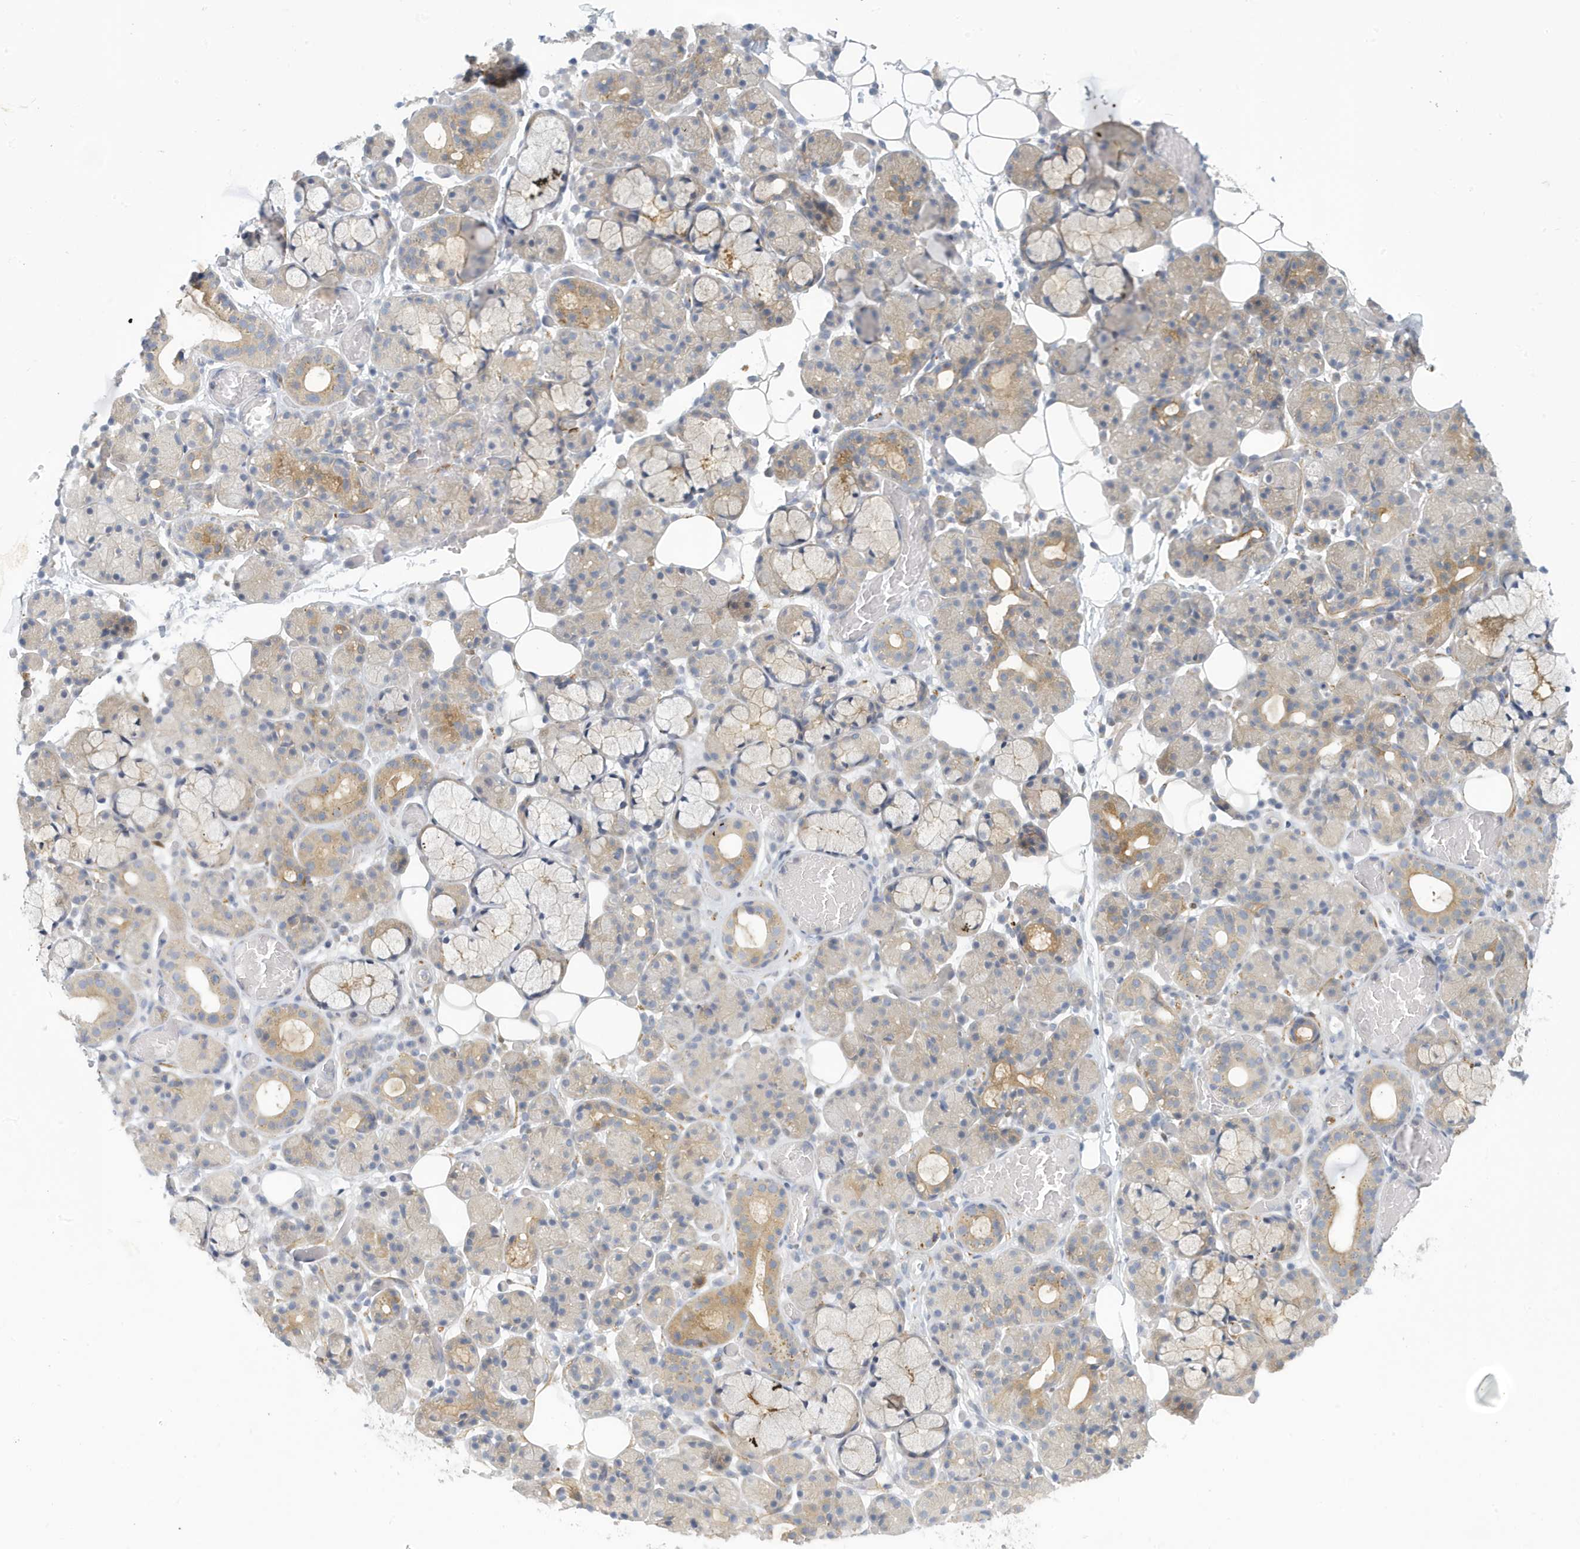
{"staining": {"intensity": "moderate", "quantity": "<25%", "location": "cytoplasmic/membranous"}, "tissue": "salivary gland", "cell_type": "Glandular cells", "image_type": "normal", "snomed": [{"axis": "morphology", "description": "Normal tissue, NOS"}, {"axis": "topography", "description": "Salivary gland"}], "caption": "A high-resolution micrograph shows immunohistochemistry (IHC) staining of benign salivary gland, which demonstrates moderate cytoplasmic/membranous staining in approximately <25% of glandular cells. (DAB (3,3'-diaminobenzidine) IHC, brown staining for protein, blue staining for nuclei).", "gene": "VTA1", "patient": {"sex": "male", "age": 63}}